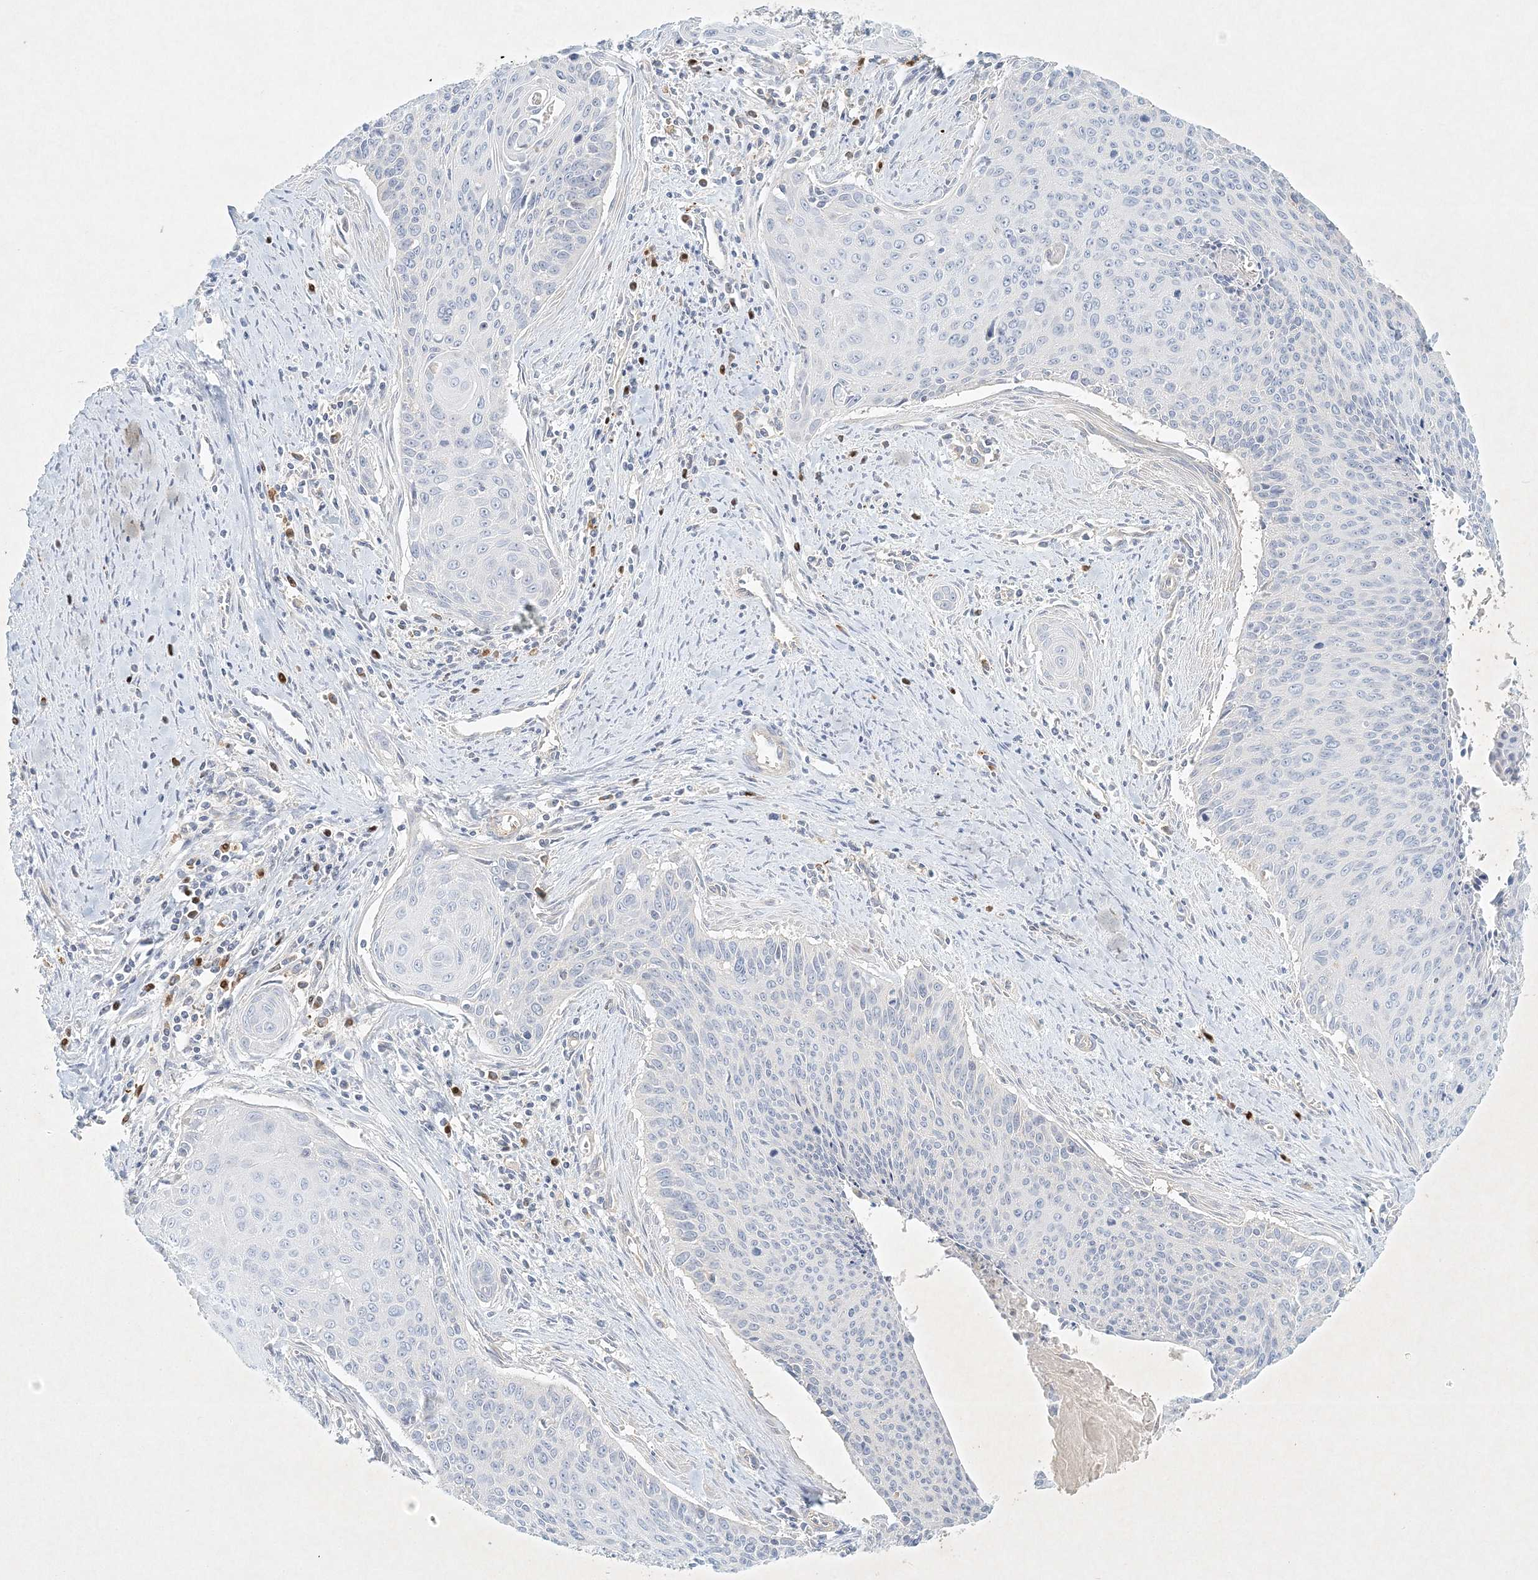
{"staining": {"intensity": "negative", "quantity": "none", "location": "none"}, "tissue": "cervical cancer", "cell_type": "Tumor cells", "image_type": "cancer", "snomed": [{"axis": "morphology", "description": "Squamous cell carcinoma, NOS"}, {"axis": "topography", "description": "Cervix"}], "caption": "Immunohistochemical staining of cervical squamous cell carcinoma shows no significant staining in tumor cells.", "gene": "STK11IP", "patient": {"sex": "female", "age": 55}}